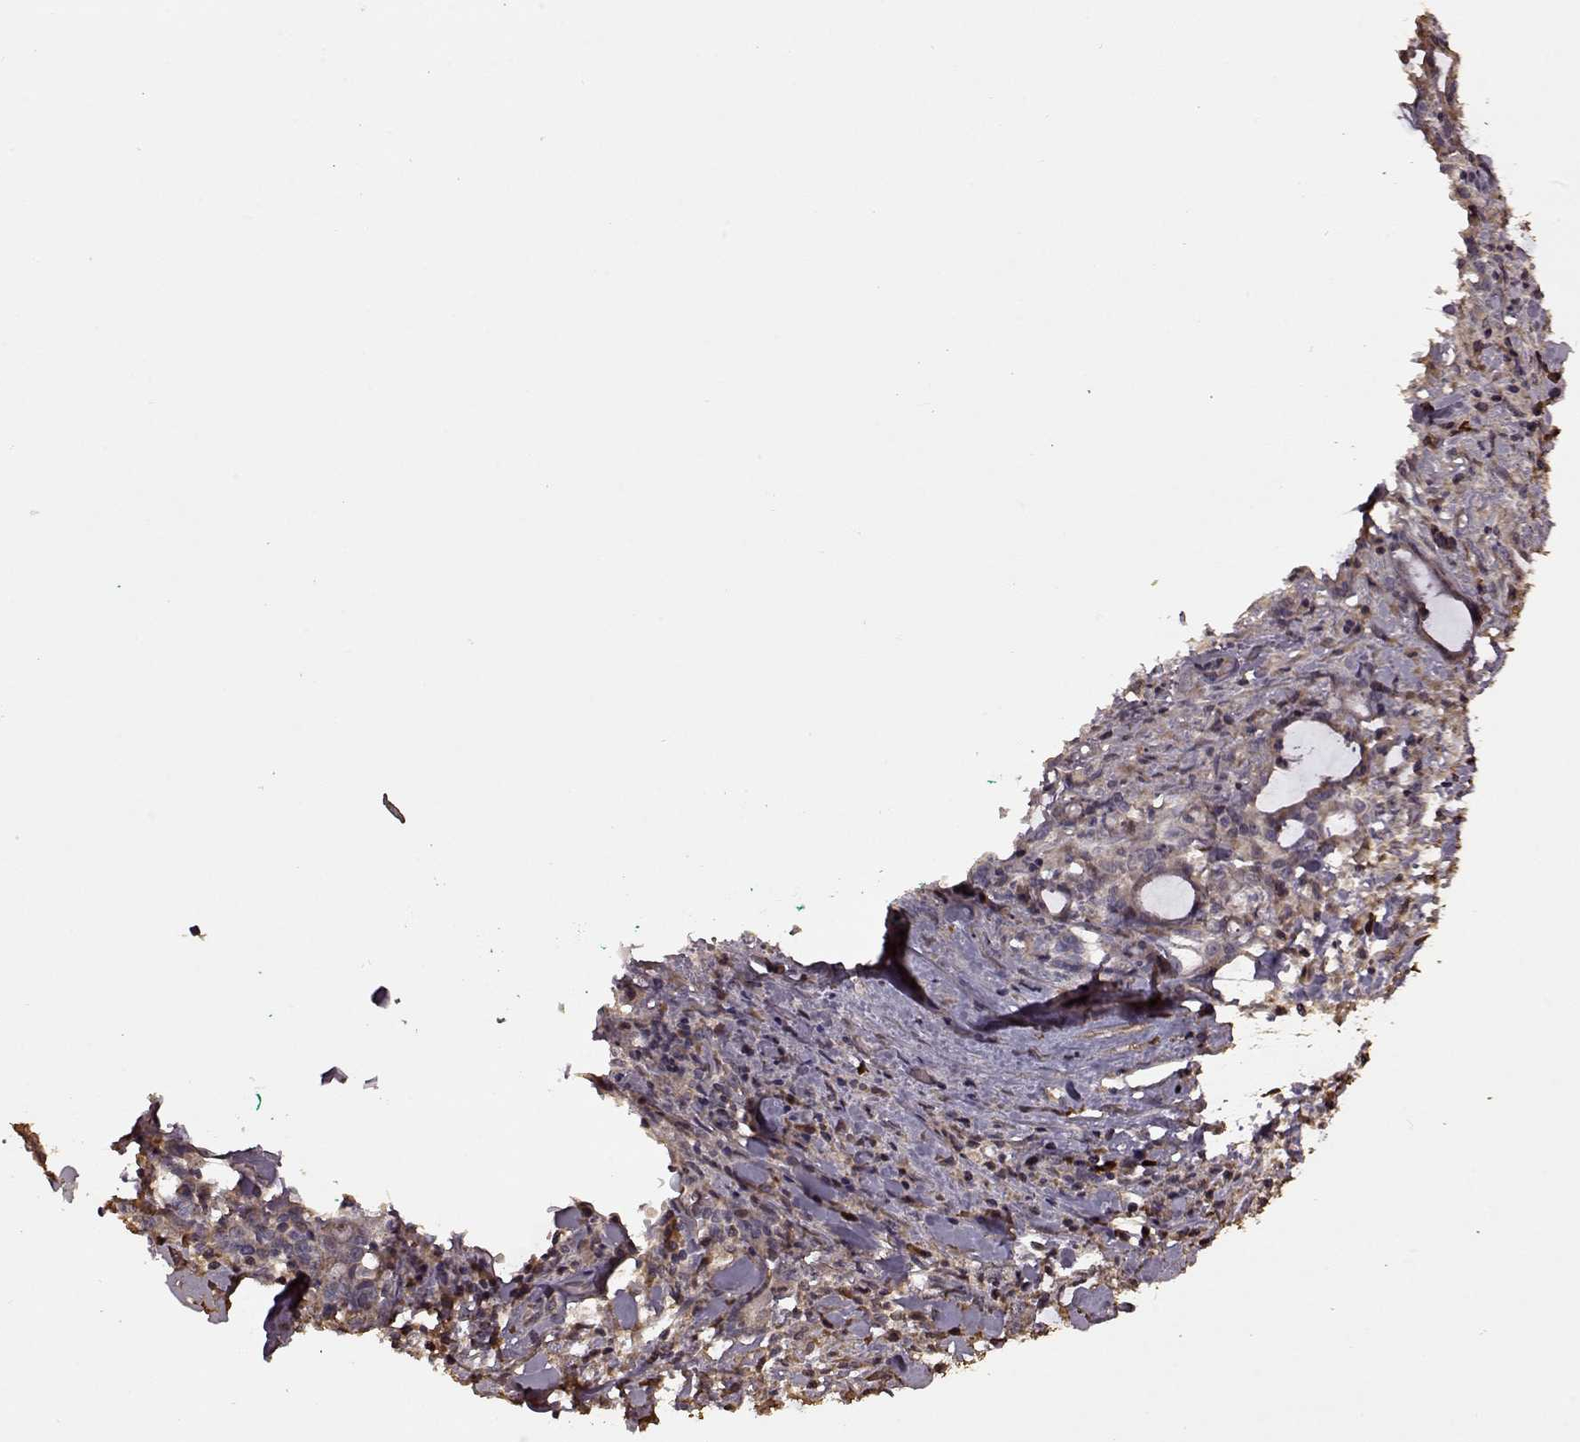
{"staining": {"intensity": "weak", "quantity": "<25%", "location": "cytoplasmic/membranous"}, "tissue": "stomach cancer", "cell_type": "Tumor cells", "image_type": "cancer", "snomed": [{"axis": "morphology", "description": "Adenocarcinoma, NOS"}, {"axis": "topography", "description": "Stomach, upper"}], "caption": "The micrograph shows no significant expression in tumor cells of stomach cancer (adenocarcinoma).", "gene": "FBXW11", "patient": {"sex": "male", "age": 68}}